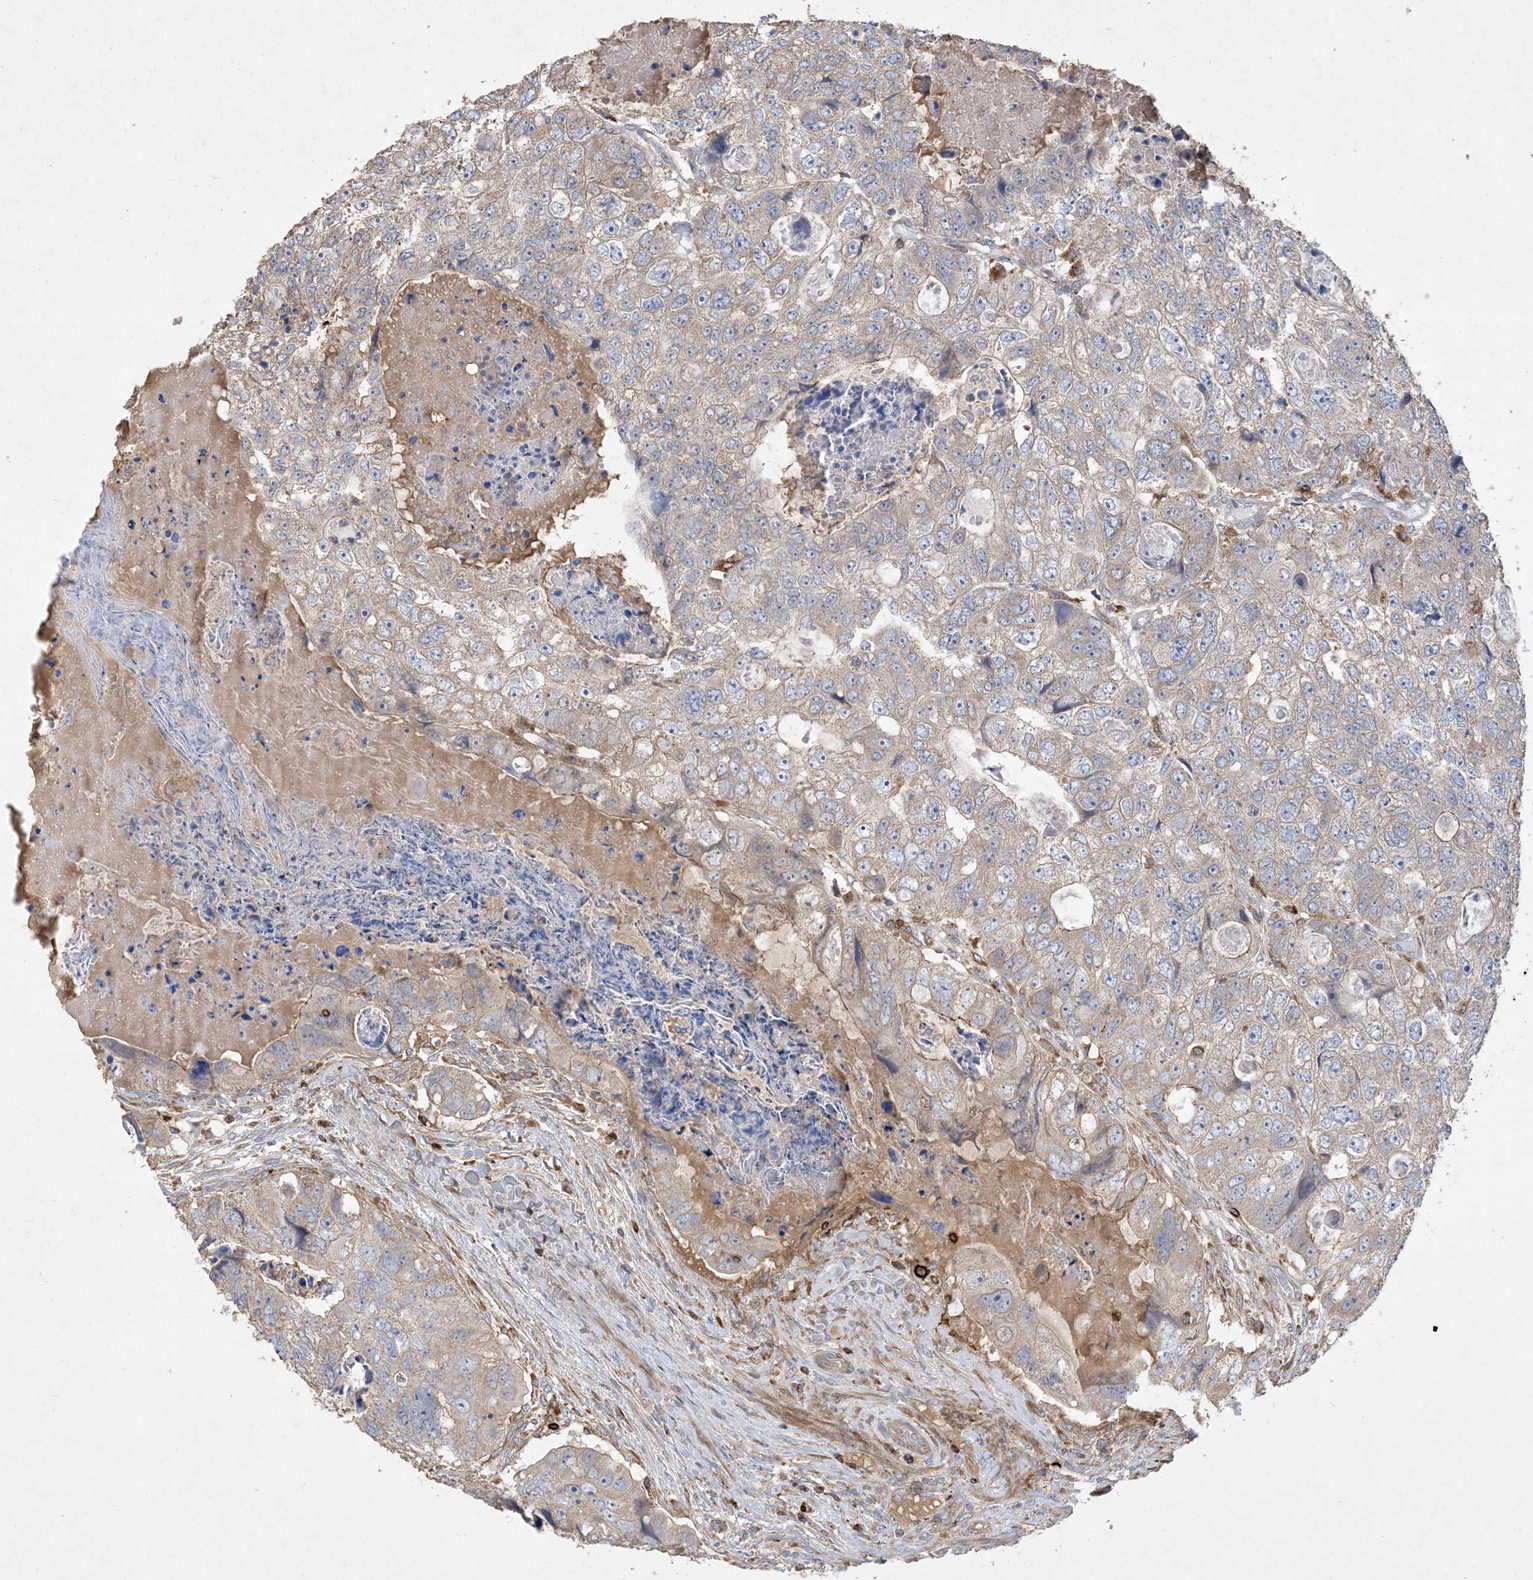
{"staining": {"intensity": "weak", "quantity": "25%-75%", "location": "cytoplasmic/membranous"}, "tissue": "colorectal cancer", "cell_type": "Tumor cells", "image_type": "cancer", "snomed": [{"axis": "morphology", "description": "Adenocarcinoma, NOS"}, {"axis": "topography", "description": "Rectum"}], "caption": "Colorectal adenocarcinoma tissue displays weak cytoplasmic/membranous expression in about 25%-75% of tumor cells", "gene": "MASP2", "patient": {"sex": "male", "age": 59}}